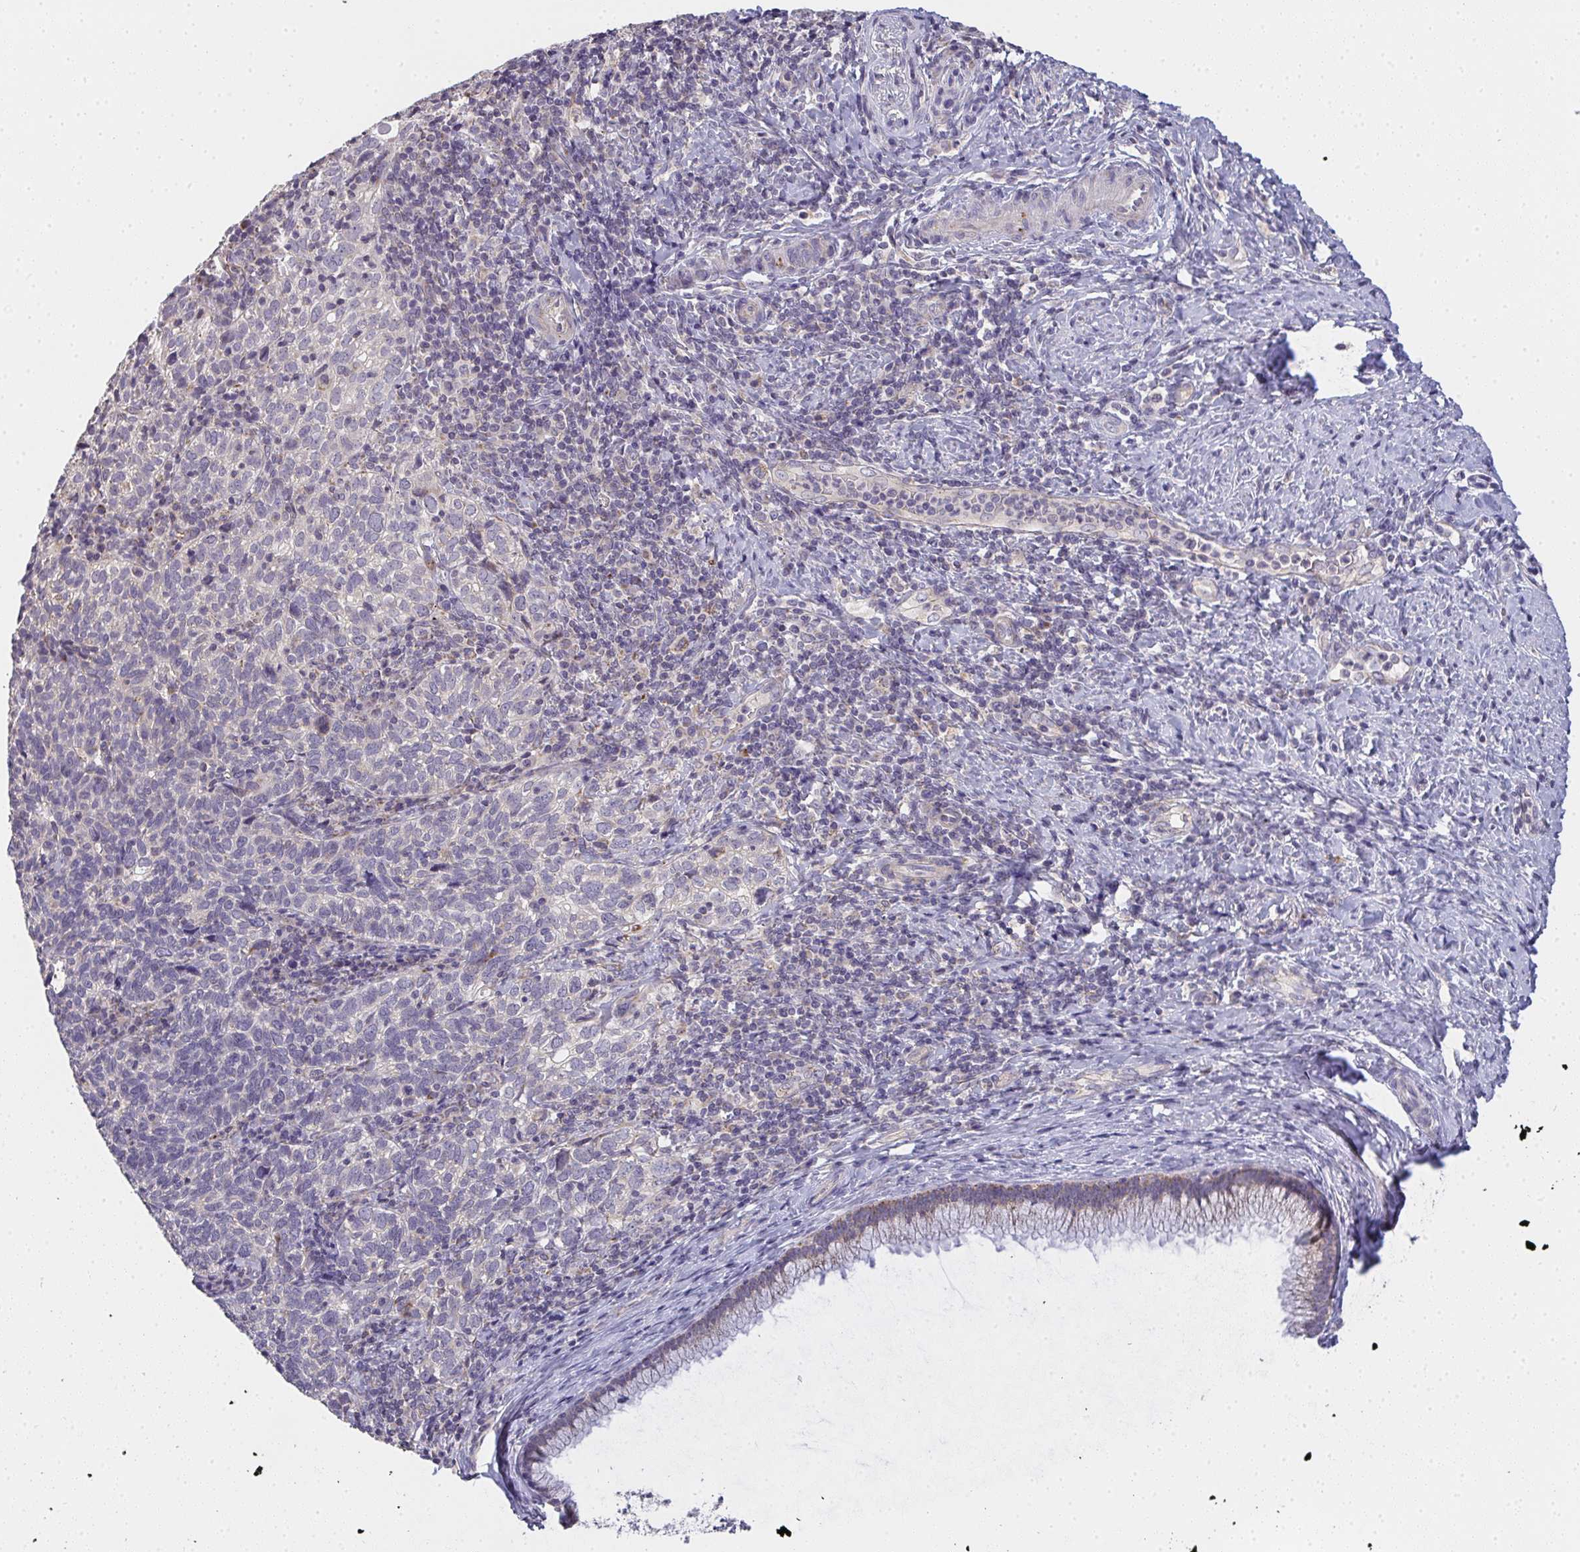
{"staining": {"intensity": "negative", "quantity": "none", "location": "none"}, "tissue": "cervical cancer", "cell_type": "Tumor cells", "image_type": "cancer", "snomed": [{"axis": "morphology", "description": "Normal tissue, NOS"}, {"axis": "morphology", "description": "Squamous cell carcinoma, NOS"}, {"axis": "topography", "description": "Vagina"}, {"axis": "topography", "description": "Cervix"}], "caption": "Human cervical cancer (squamous cell carcinoma) stained for a protein using IHC shows no staining in tumor cells.", "gene": "TMEM219", "patient": {"sex": "female", "age": 45}}